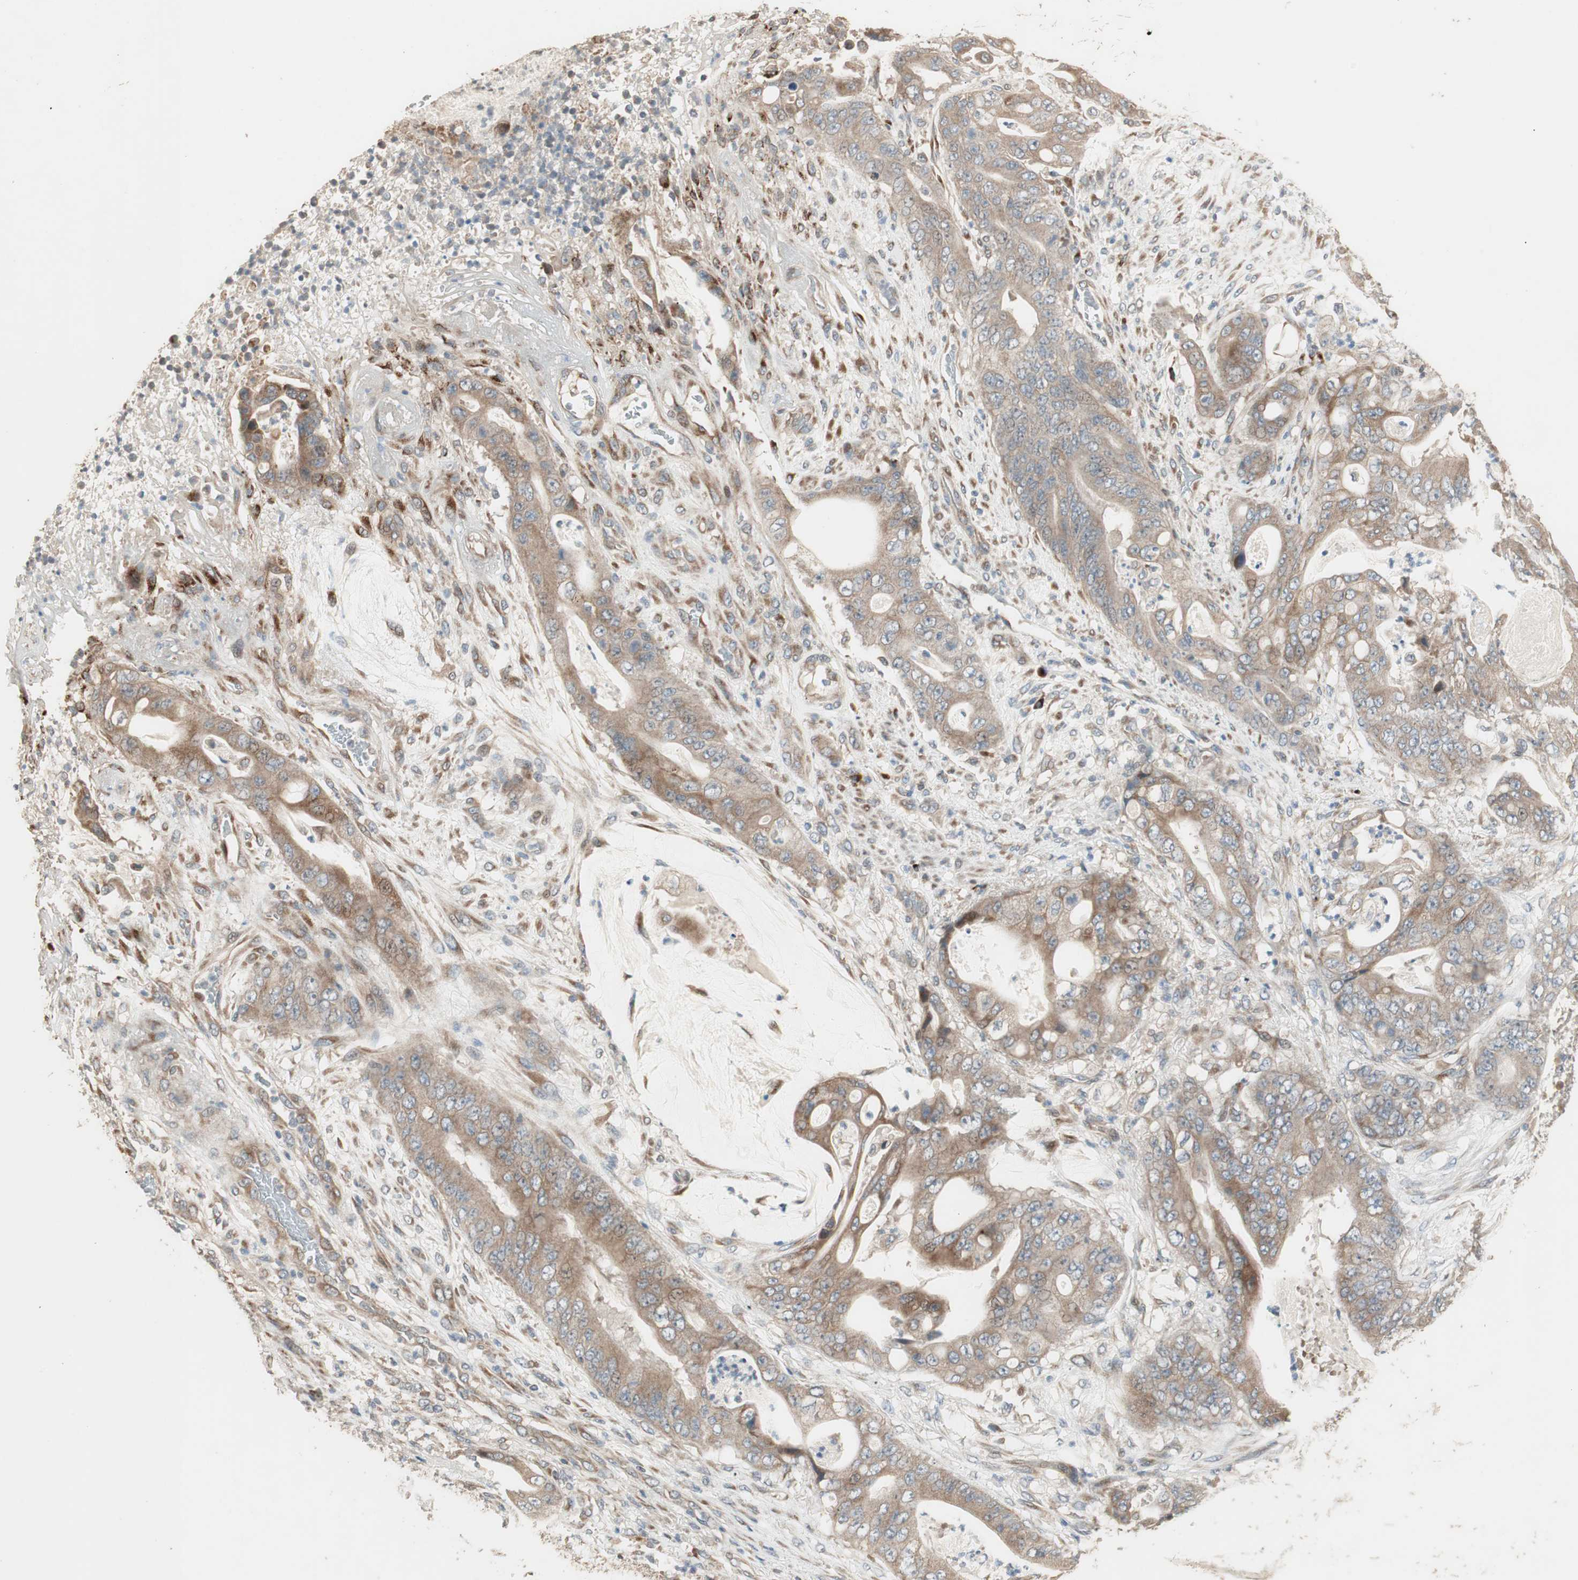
{"staining": {"intensity": "moderate", "quantity": ">75%", "location": "cytoplasmic/membranous"}, "tissue": "stomach cancer", "cell_type": "Tumor cells", "image_type": "cancer", "snomed": [{"axis": "morphology", "description": "Adenocarcinoma, NOS"}, {"axis": "topography", "description": "Stomach"}], "caption": "The image shows a brown stain indicating the presence of a protein in the cytoplasmic/membranous of tumor cells in stomach cancer.", "gene": "RARRES1", "patient": {"sex": "female", "age": 73}}